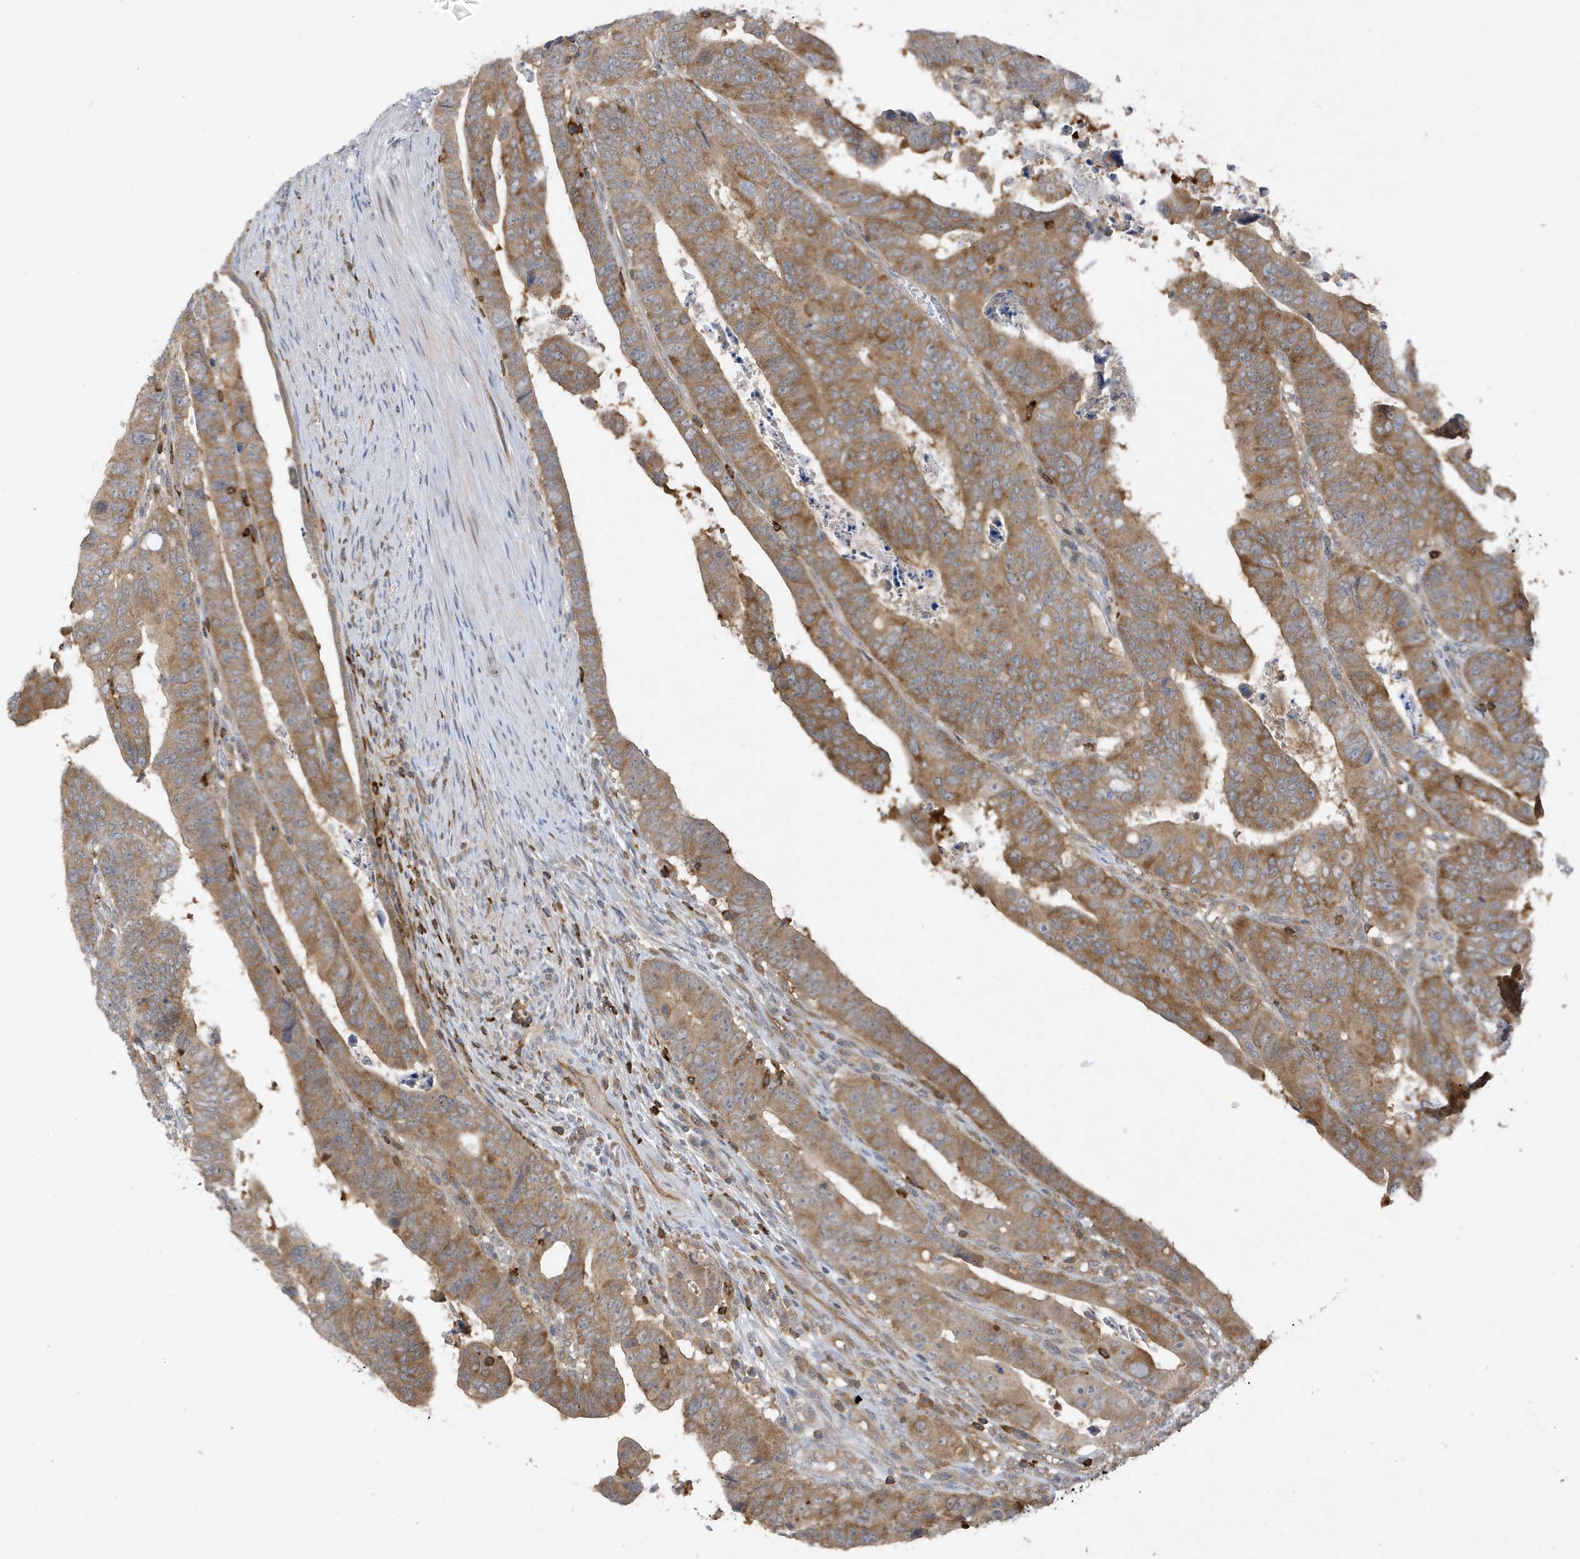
{"staining": {"intensity": "moderate", "quantity": ">75%", "location": "cytoplasmic/membranous"}, "tissue": "colorectal cancer", "cell_type": "Tumor cells", "image_type": "cancer", "snomed": [{"axis": "morphology", "description": "Normal tissue, NOS"}, {"axis": "morphology", "description": "Adenocarcinoma, NOS"}, {"axis": "topography", "description": "Rectum"}], "caption": "Immunohistochemistry histopathology image of neoplastic tissue: adenocarcinoma (colorectal) stained using immunohistochemistry shows medium levels of moderate protein expression localized specifically in the cytoplasmic/membranous of tumor cells, appearing as a cytoplasmic/membranous brown color.", "gene": "PHACTR2", "patient": {"sex": "female", "age": 65}}